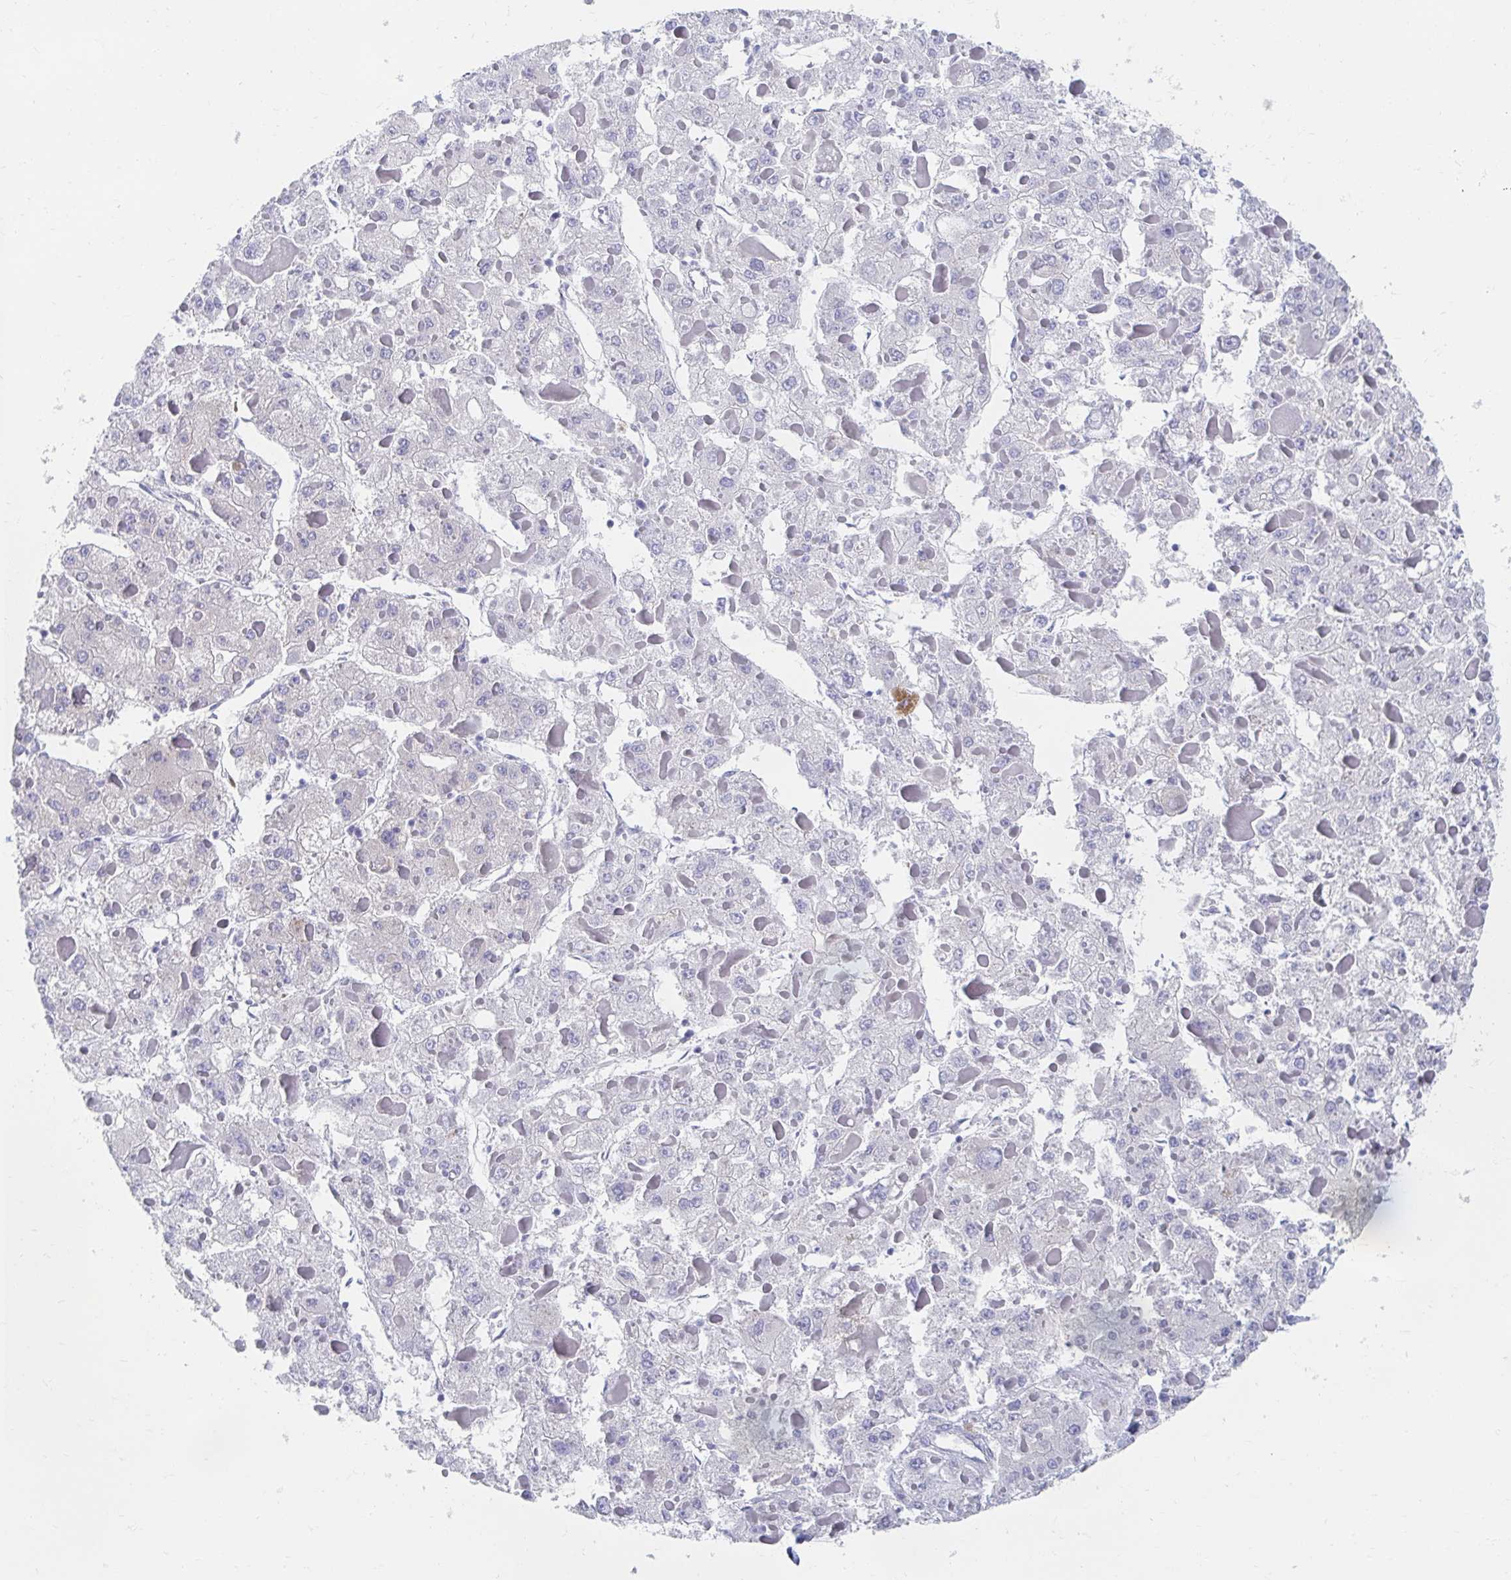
{"staining": {"intensity": "negative", "quantity": "none", "location": "none"}, "tissue": "liver cancer", "cell_type": "Tumor cells", "image_type": "cancer", "snomed": [{"axis": "morphology", "description": "Carcinoma, Hepatocellular, NOS"}, {"axis": "topography", "description": "Liver"}], "caption": "Immunohistochemistry (IHC) of human hepatocellular carcinoma (liver) demonstrates no expression in tumor cells. The staining is performed using DAB (3,3'-diaminobenzidine) brown chromogen with nuclei counter-stained in using hematoxylin.", "gene": "MYLK2", "patient": {"sex": "female", "age": 73}}